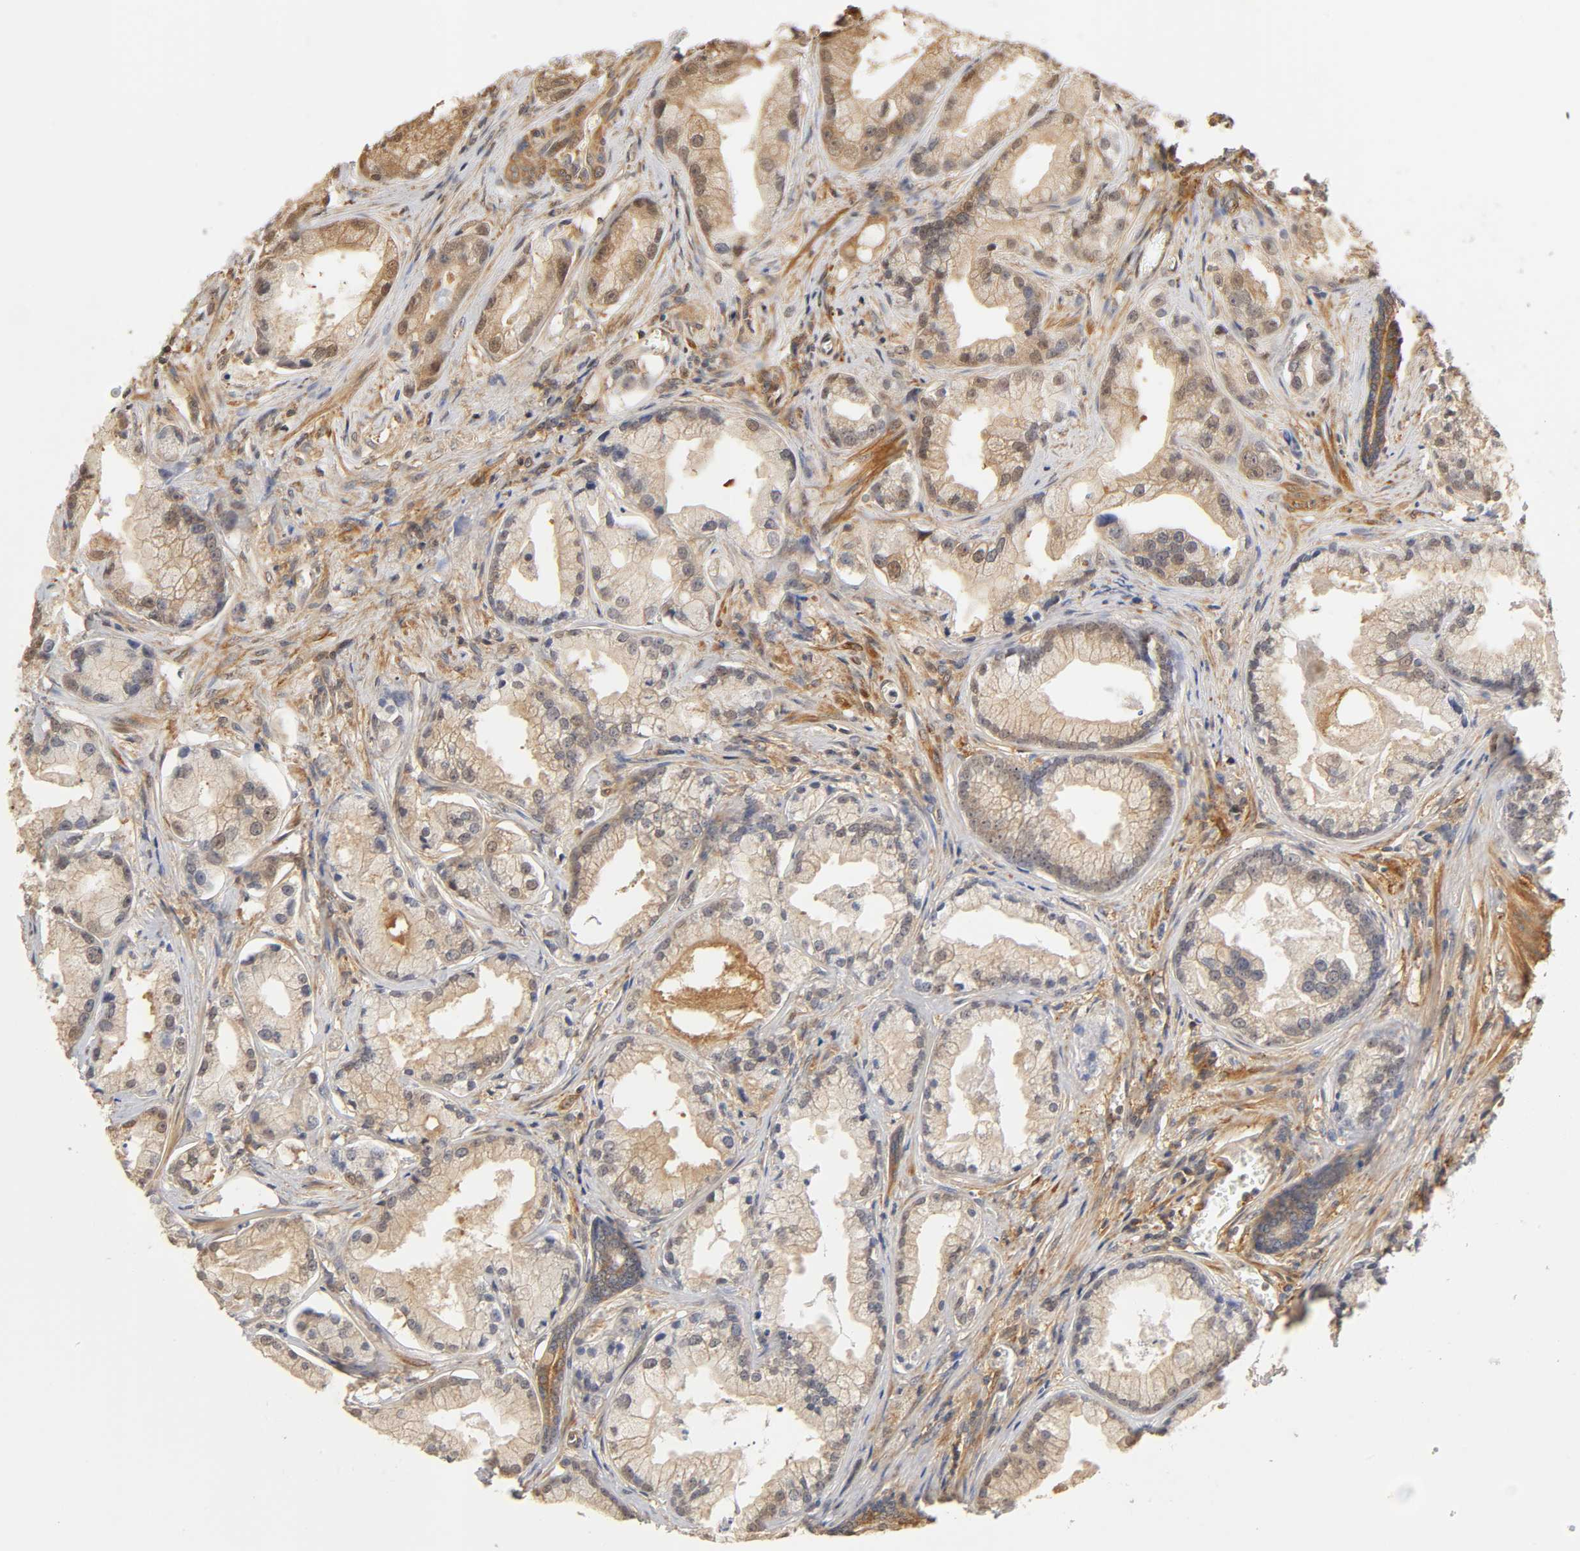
{"staining": {"intensity": "moderate", "quantity": ">75%", "location": "cytoplasmic/membranous"}, "tissue": "prostate cancer", "cell_type": "Tumor cells", "image_type": "cancer", "snomed": [{"axis": "morphology", "description": "Adenocarcinoma, Low grade"}, {"axis": "topography", "description": "Prostate"}], "caption": "Prostate cancer tissue displays moderate cytoplasmic/membranous positivity in about >75% of tumor cells, visualized by immunohistochemistry. Ihc stains the protein of interest in brown and the nuclei are stained blue.", "gene": "PDE5A", "patient": {"sex": "male", "age": 59}}